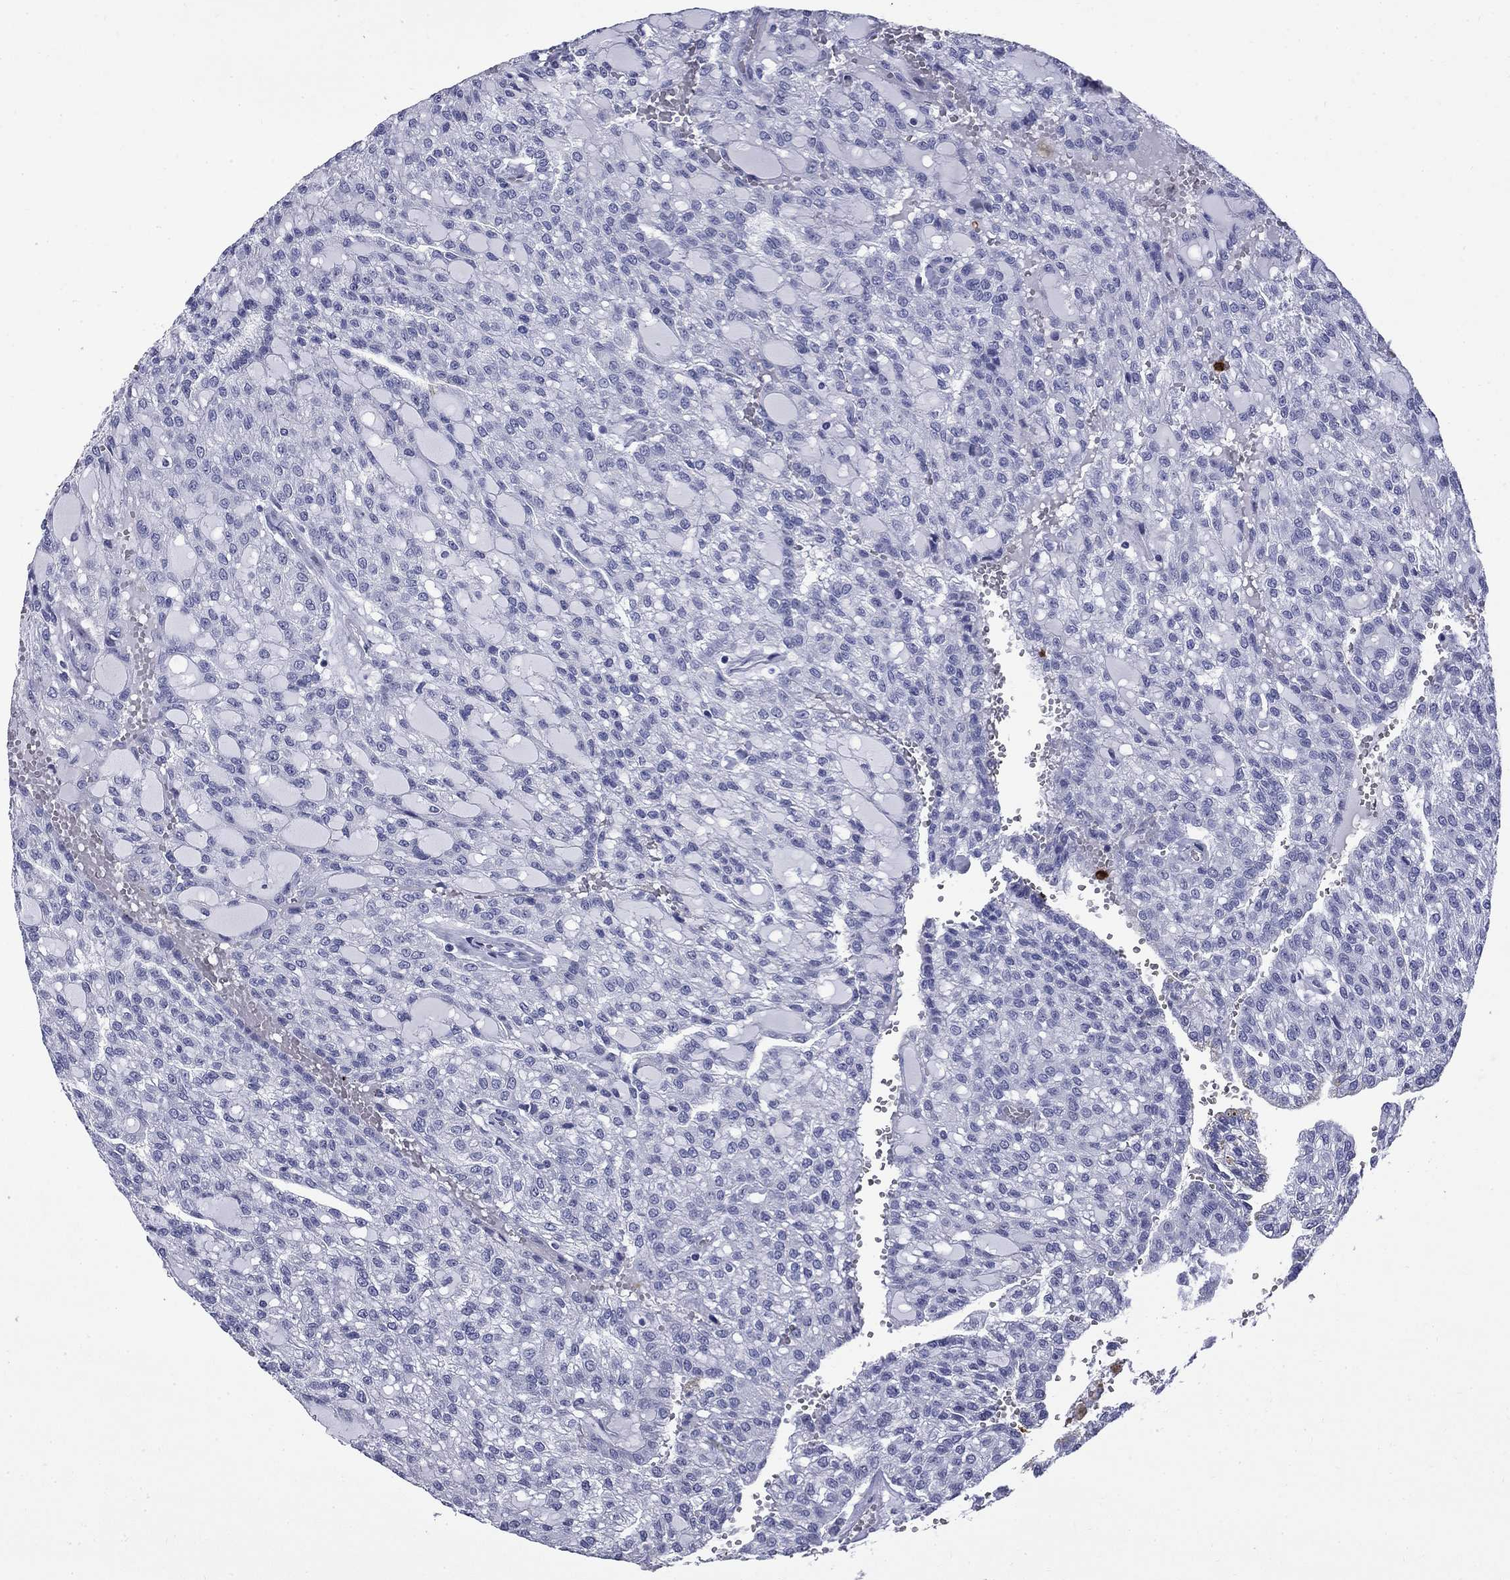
{"staining": {"intensity": "negative", "quantity": "none", "location": "none"}, "tissue": "renal cancer", "cell_type": "Tumor cells", "image_type": "cancer", "snomed": [{"axis": "morphology", "description": "Adenocarcinoma, NOS"}, {"axis": "topography", "description": "Kidney"}], "caption": "A micrograph of adenocarcinoma (renal) stained for a protein exhibits no brown staining in tumor cells. (DAB immunohistochemistry visualized using brightfield microscopy, high magnification).", "gene": "TRIM29", "patient": {"sex": "male", "age": 63}}